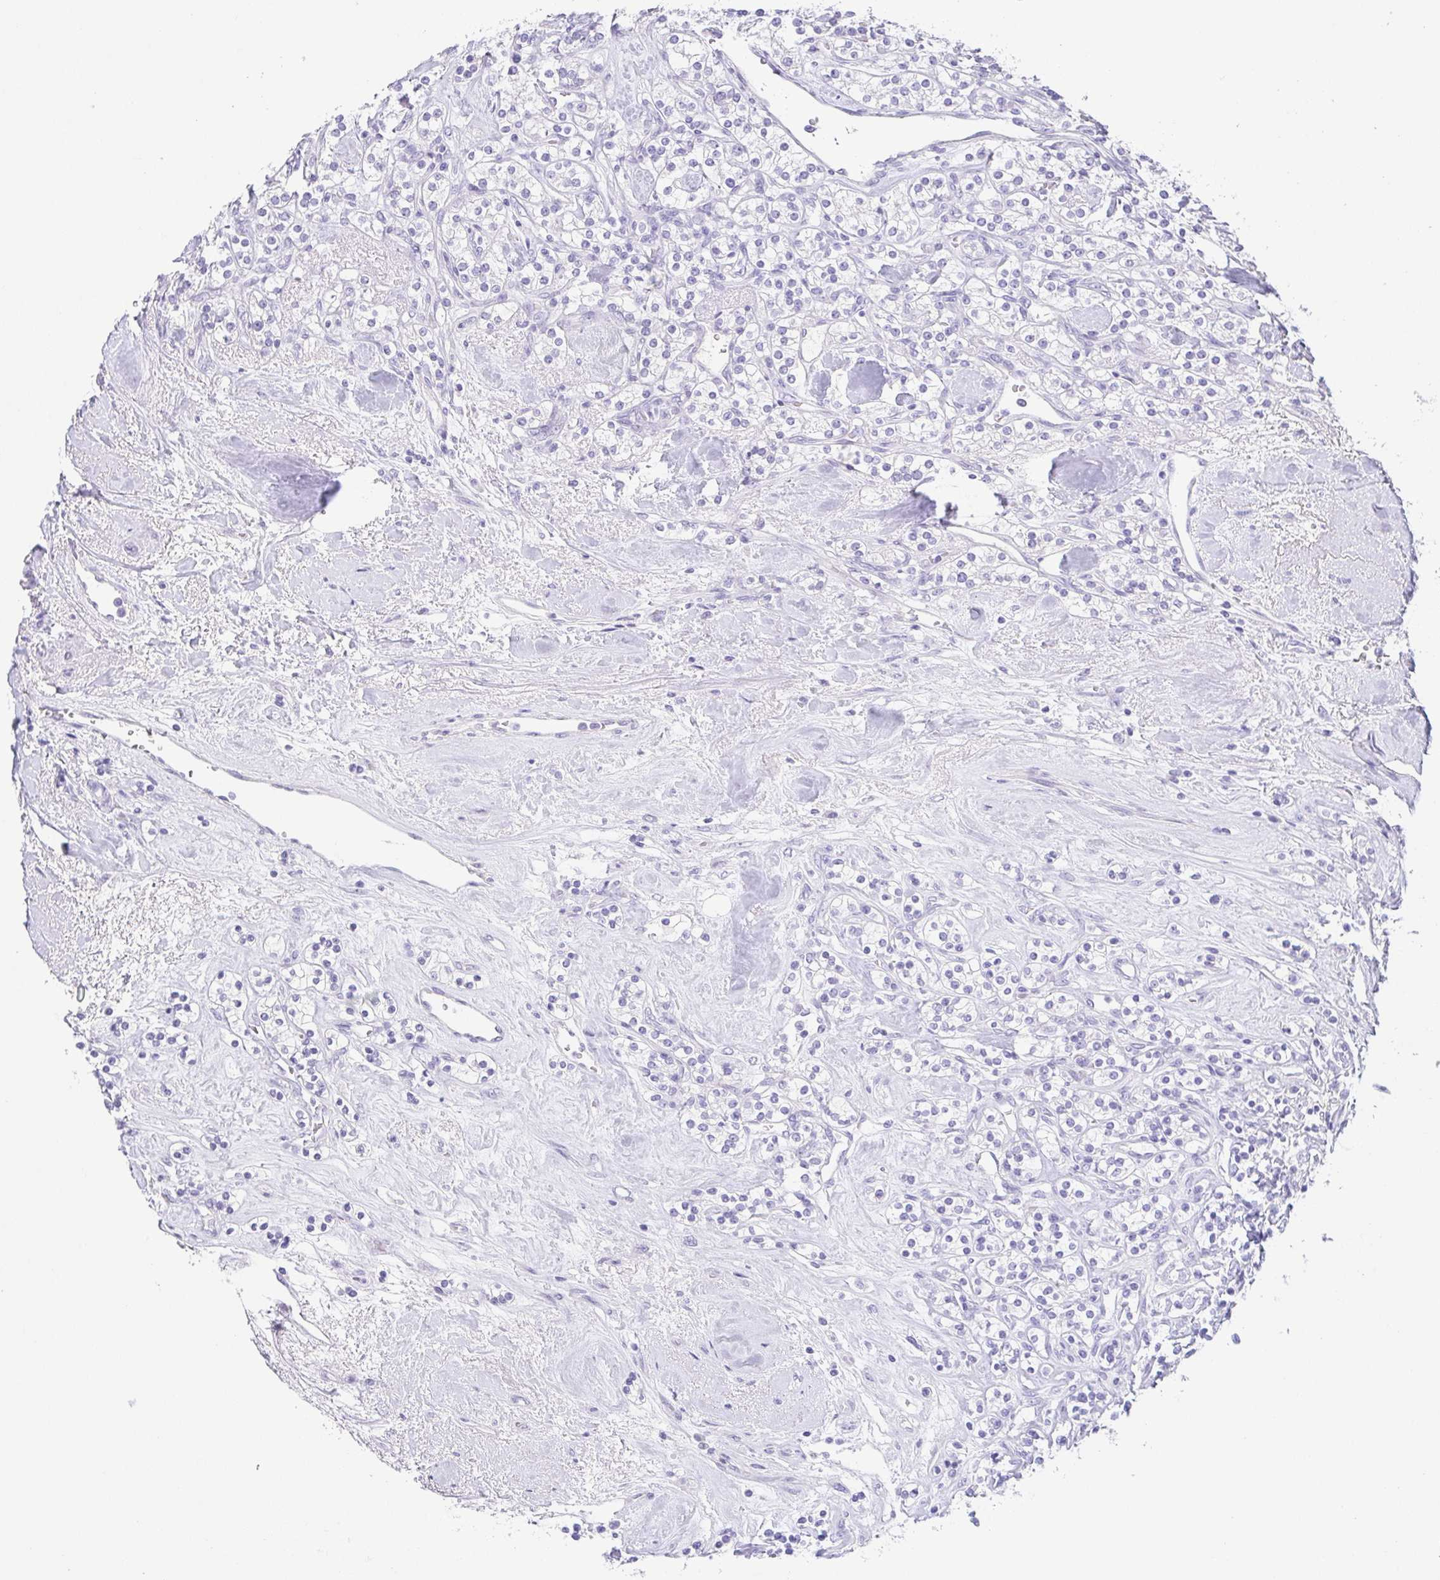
{"staining": {"intensity": "negative", "quantity": "none", "location": "none"}, "tissue": "renal cancer", "cell_type": "Tumor cells", "image_type": "cancer", "snomed": [{"axis": "morphology", "description": "Adenocarcinoma, NOS"}, {"axis": "topography", "description": "Kidney"}], "caption": "The histopathology image demonstrates no significant positivity in tumor cells of renal adenocarcinoma. The staining was performed using DAB to visualize the protein expression in brown, while the nuclei were stained in blue with hematoxylin (Magnification: 20x).", "gene": "HAPLN2", "patient": {"sex": "male", "age": 77}}